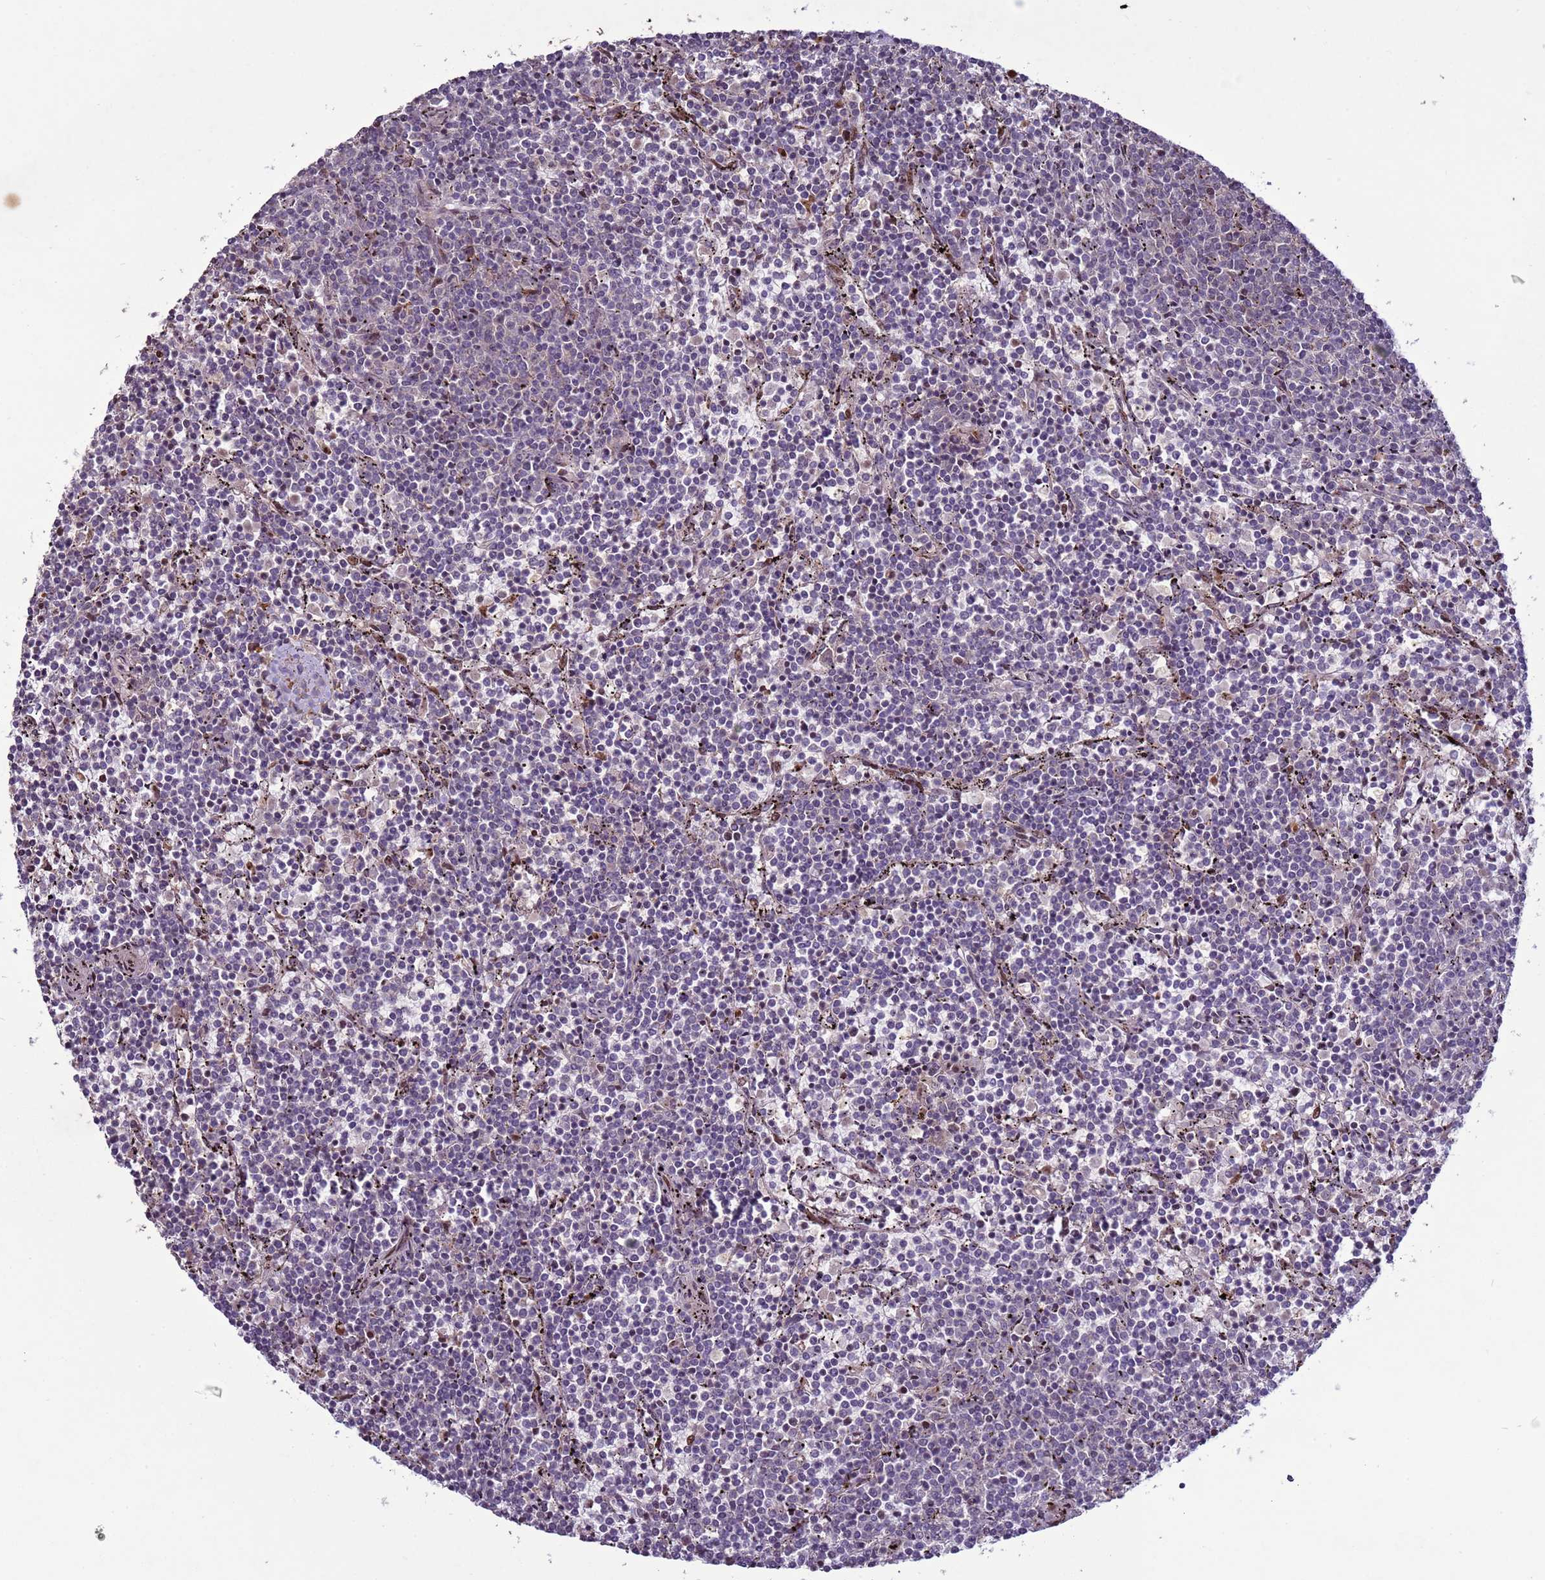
{"staining": {"intensity": "negative", "quantity": "none", "location": "none"}, "tissue": "lymphoma", "cell_type": "Tumor cells", "image_type": "cancer", "snomed": [{"axis": "morphology", "description": "Malignant lymphoma, non-Hodgkin's type, Low grade"}, {"axis": "topography", "description": "Spleen"}], "caption": "This is an immunohistochemistry (IHC) image of lymphoma. There is no staining in tumor cells.", "gene": "HGH1", "patient": {"sex": "female", "age": 50}}